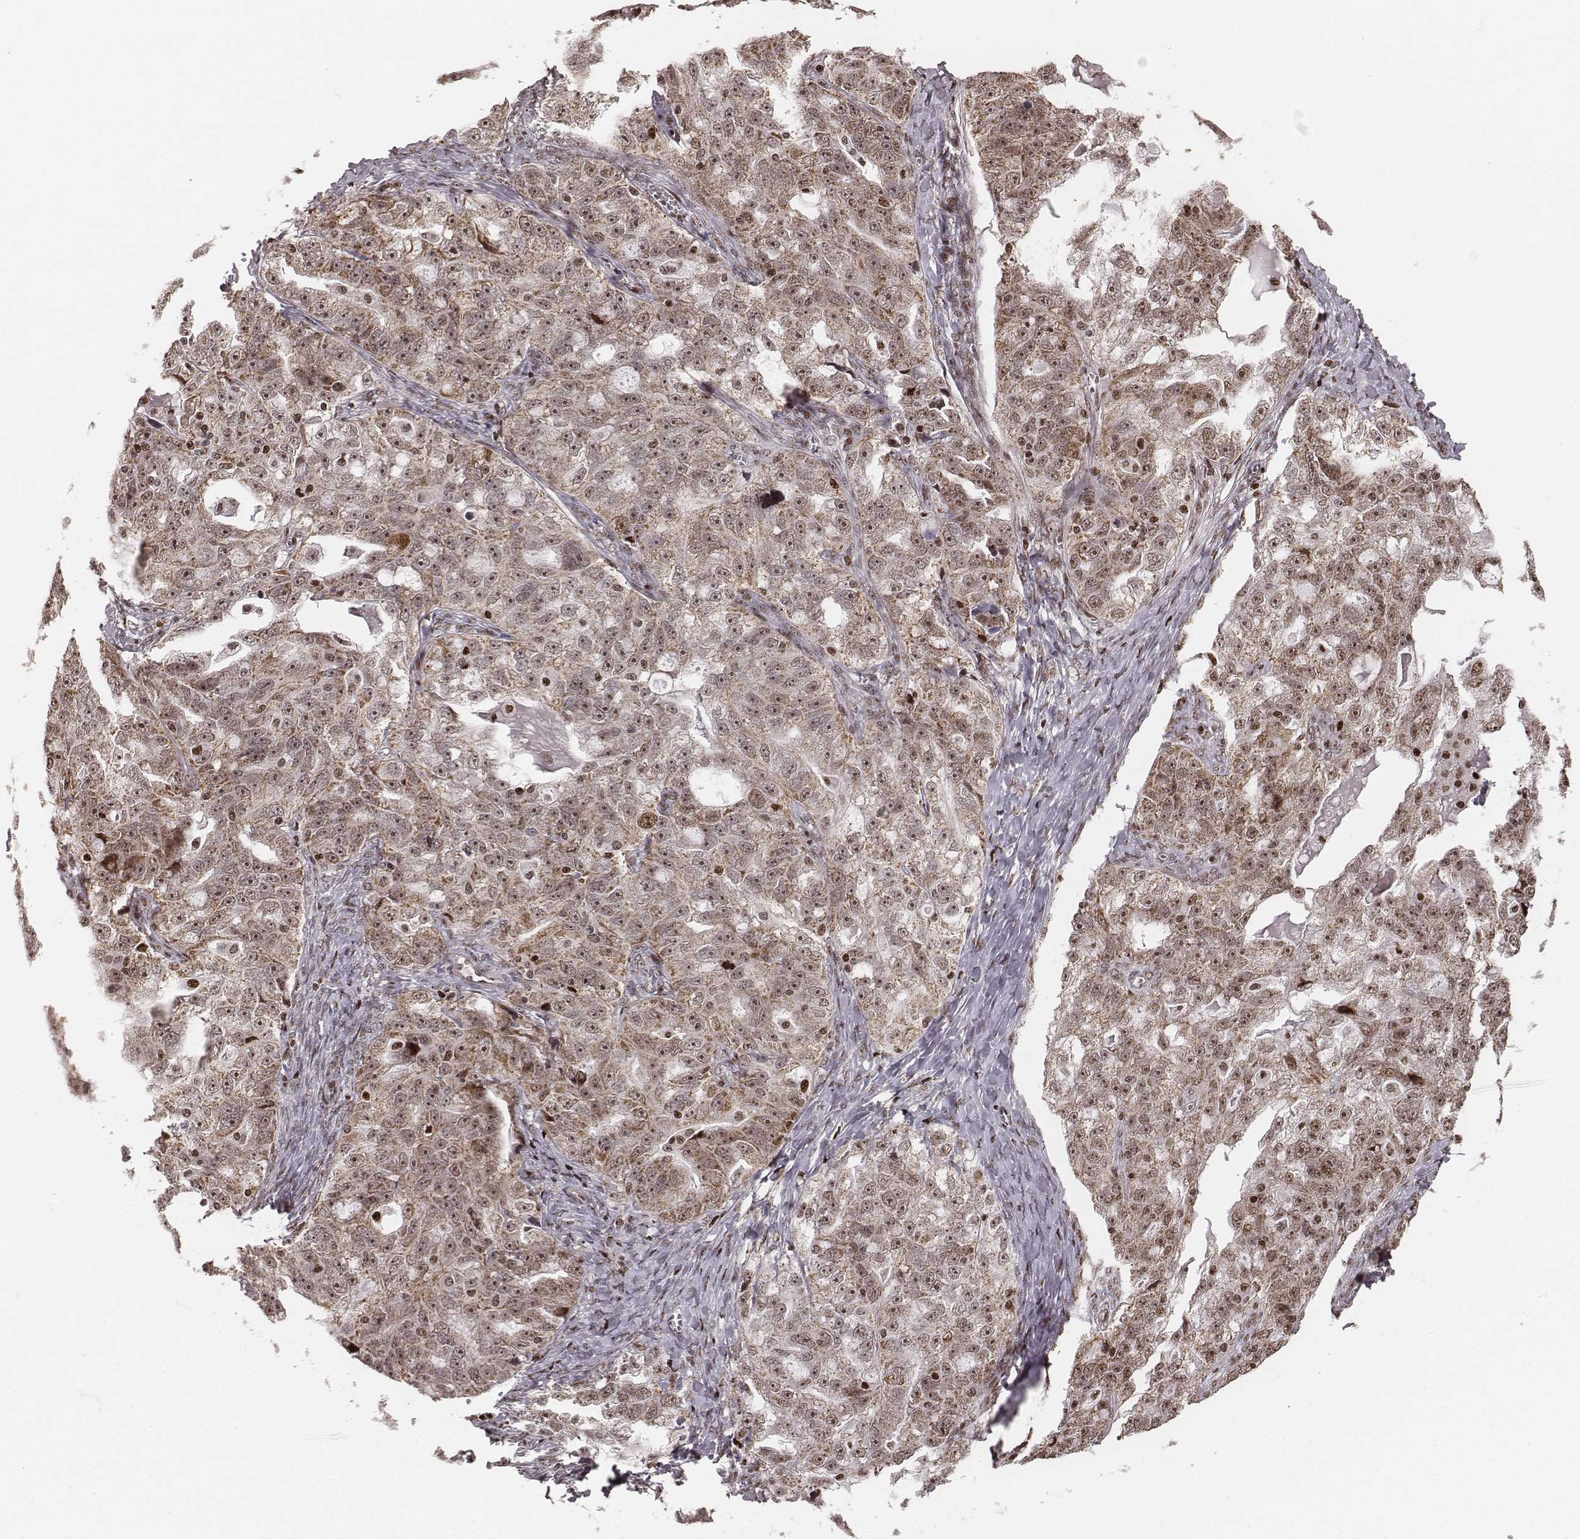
{"staining": {"intensity": "weak", "quantity": ">75%", "location": "cytoplasmic/membranous,nuclear"}, "tissue": "ovarian cancer", "cell_type": "Tumor cells", "image_type": "cancer", "snomed": [{"axis": "morphology", "description": "Cystadenocarcinoma, serous, NOS"}, {"axis": "topography", "description": "Ovary"}], "caption": "This micrograph demonstrates immunohistochemistry staining of ovarian cancer, with low weak cytoplasmic/membranous and nuclear positivity in approximately >75% of tumor cells.", "gene": "VRK3", "patient": {"sex": "female", "age": 51}}